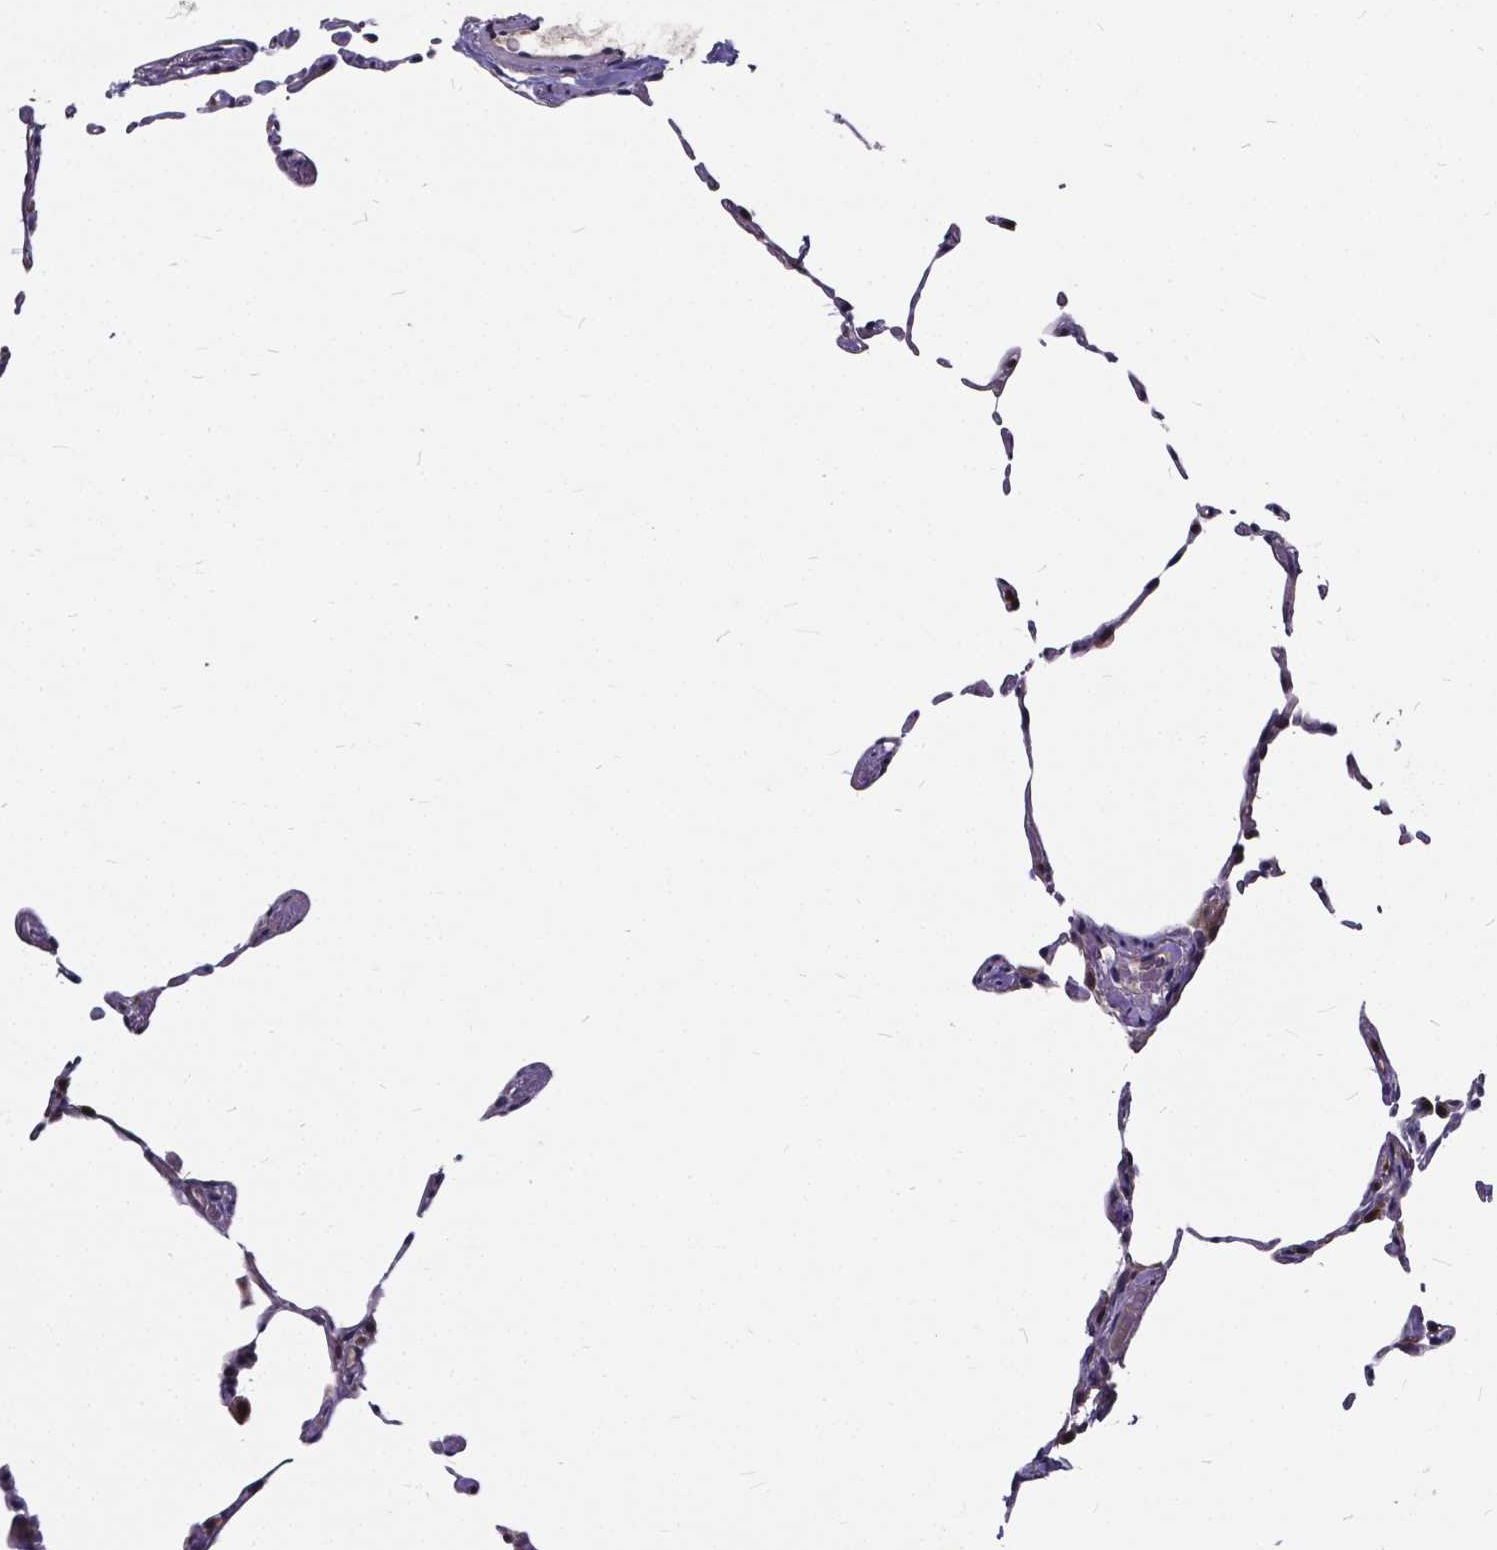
{"staining": {"intensity": "negative", "quantity": "none", "location": "none"}, "tissue": "lung", "cell_type": "Alveolar cells", "image_type": "normal", "snomed": [{"axis": "morphology", "description": "Normal tissue, NOS"}, {"axis": "topography", "description": "Lung"}], "caption": "A high-resolution histopathology image shows immunohistochemistry staining of benign lung, which shows no significant positivity in alveolar cells. (DAB immunohistochemistry visualized using brightfield microscopy, high magnification).", "gene": "SOWAHA", "patient": {"sex": "female", "age": 57}}